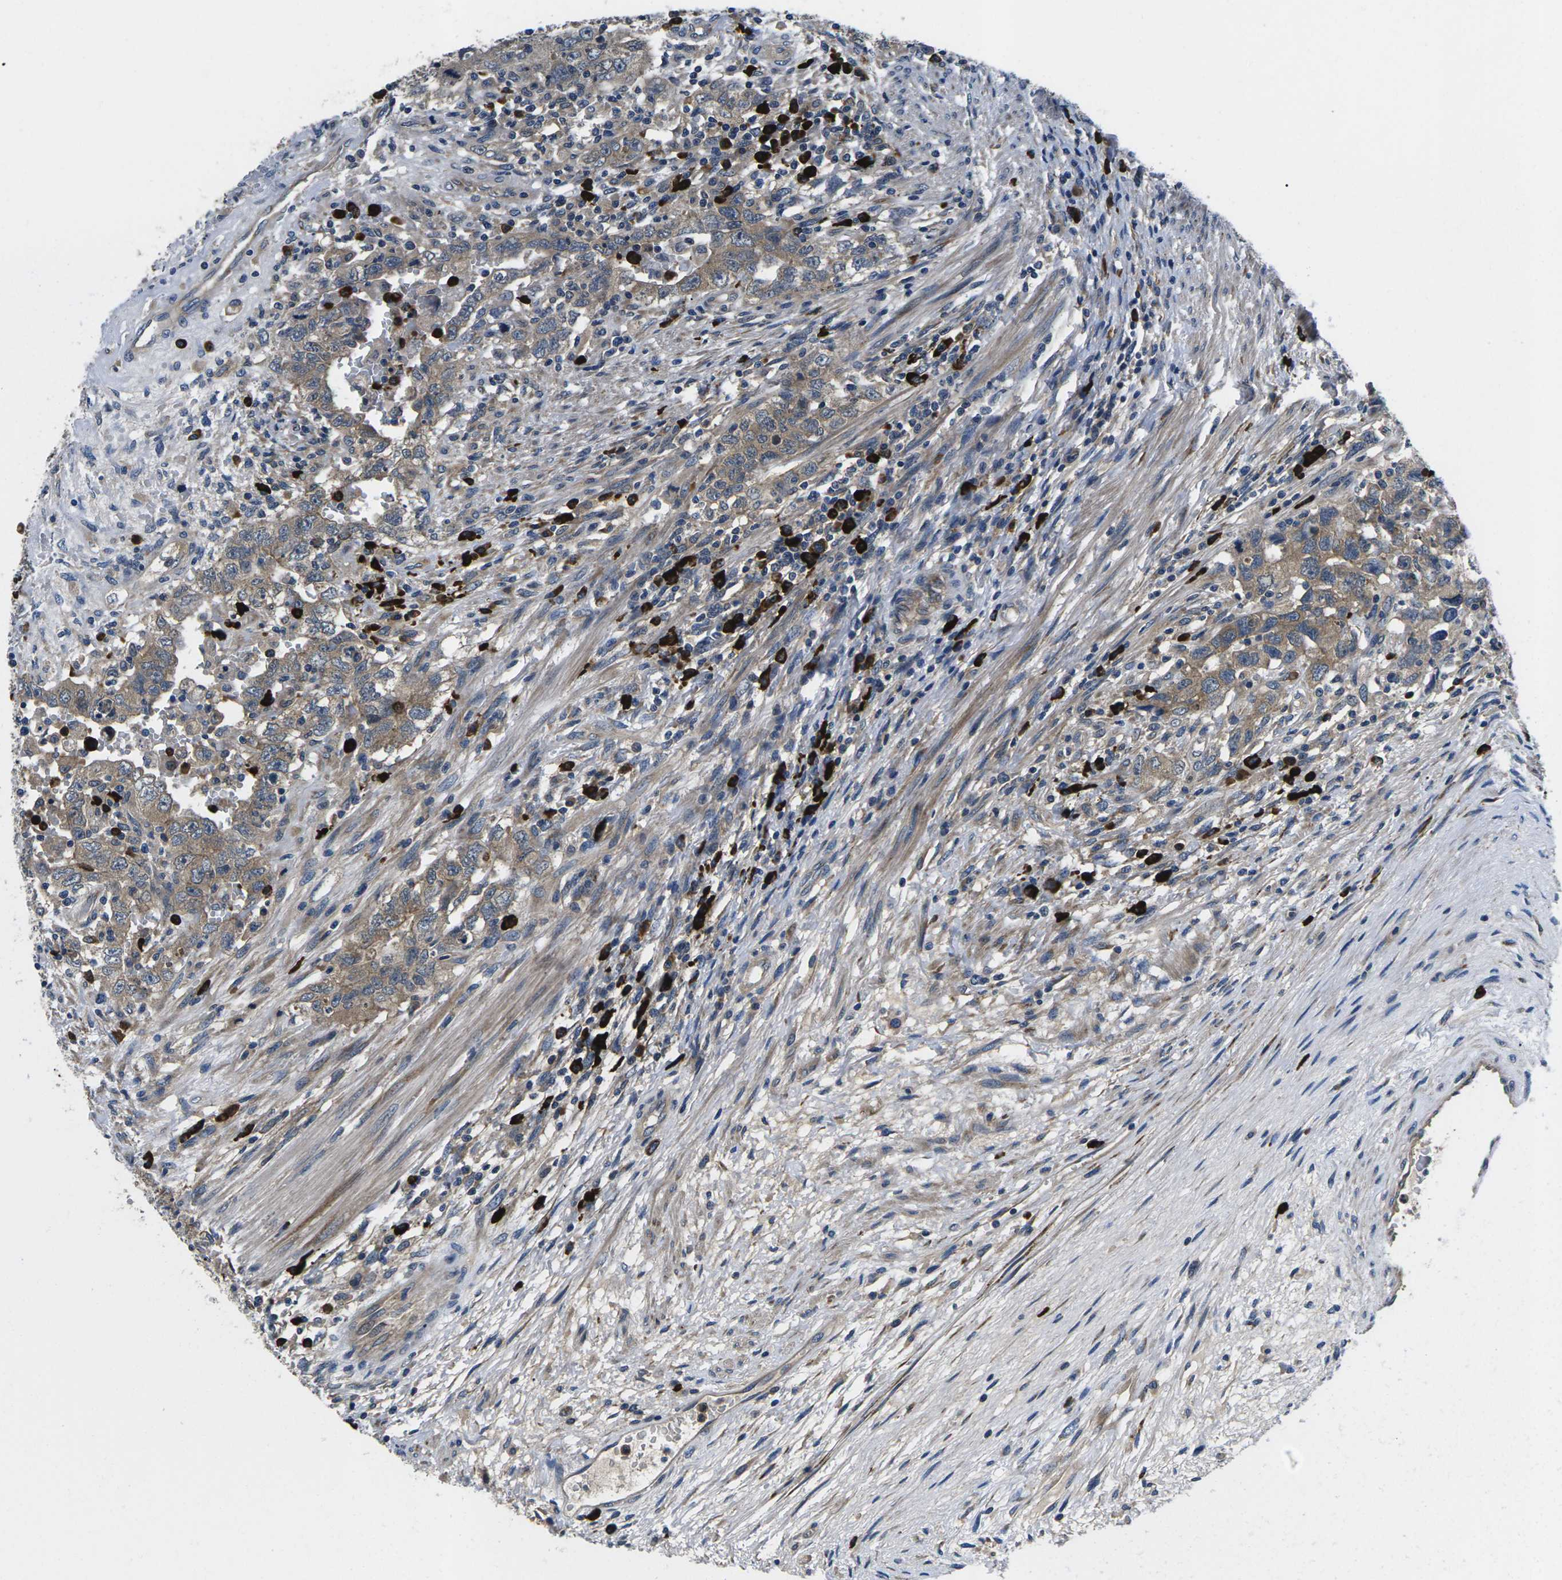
{"staining": {"intensity": "weak", "quantity": ">75%", "location": "cytoplasmic/membranous"}, "tissue": "testis cancer", "cell_type": "Tumor cells", "image_type": "cancer", "snomed": [{"axis": "morphology", "description": "Carcinoma, Embryonal, NOS"}, {"axis": "topography", "description": "Testis"}], "caption": "Immunohistochemical staining of testis embryonal carcinoma shows low levels of weak cytoplasmic/membranous staining in approximately >75% of tumor cells.", "gene": "PLCE1", "patient": {"sex": "male", "age": 26}}